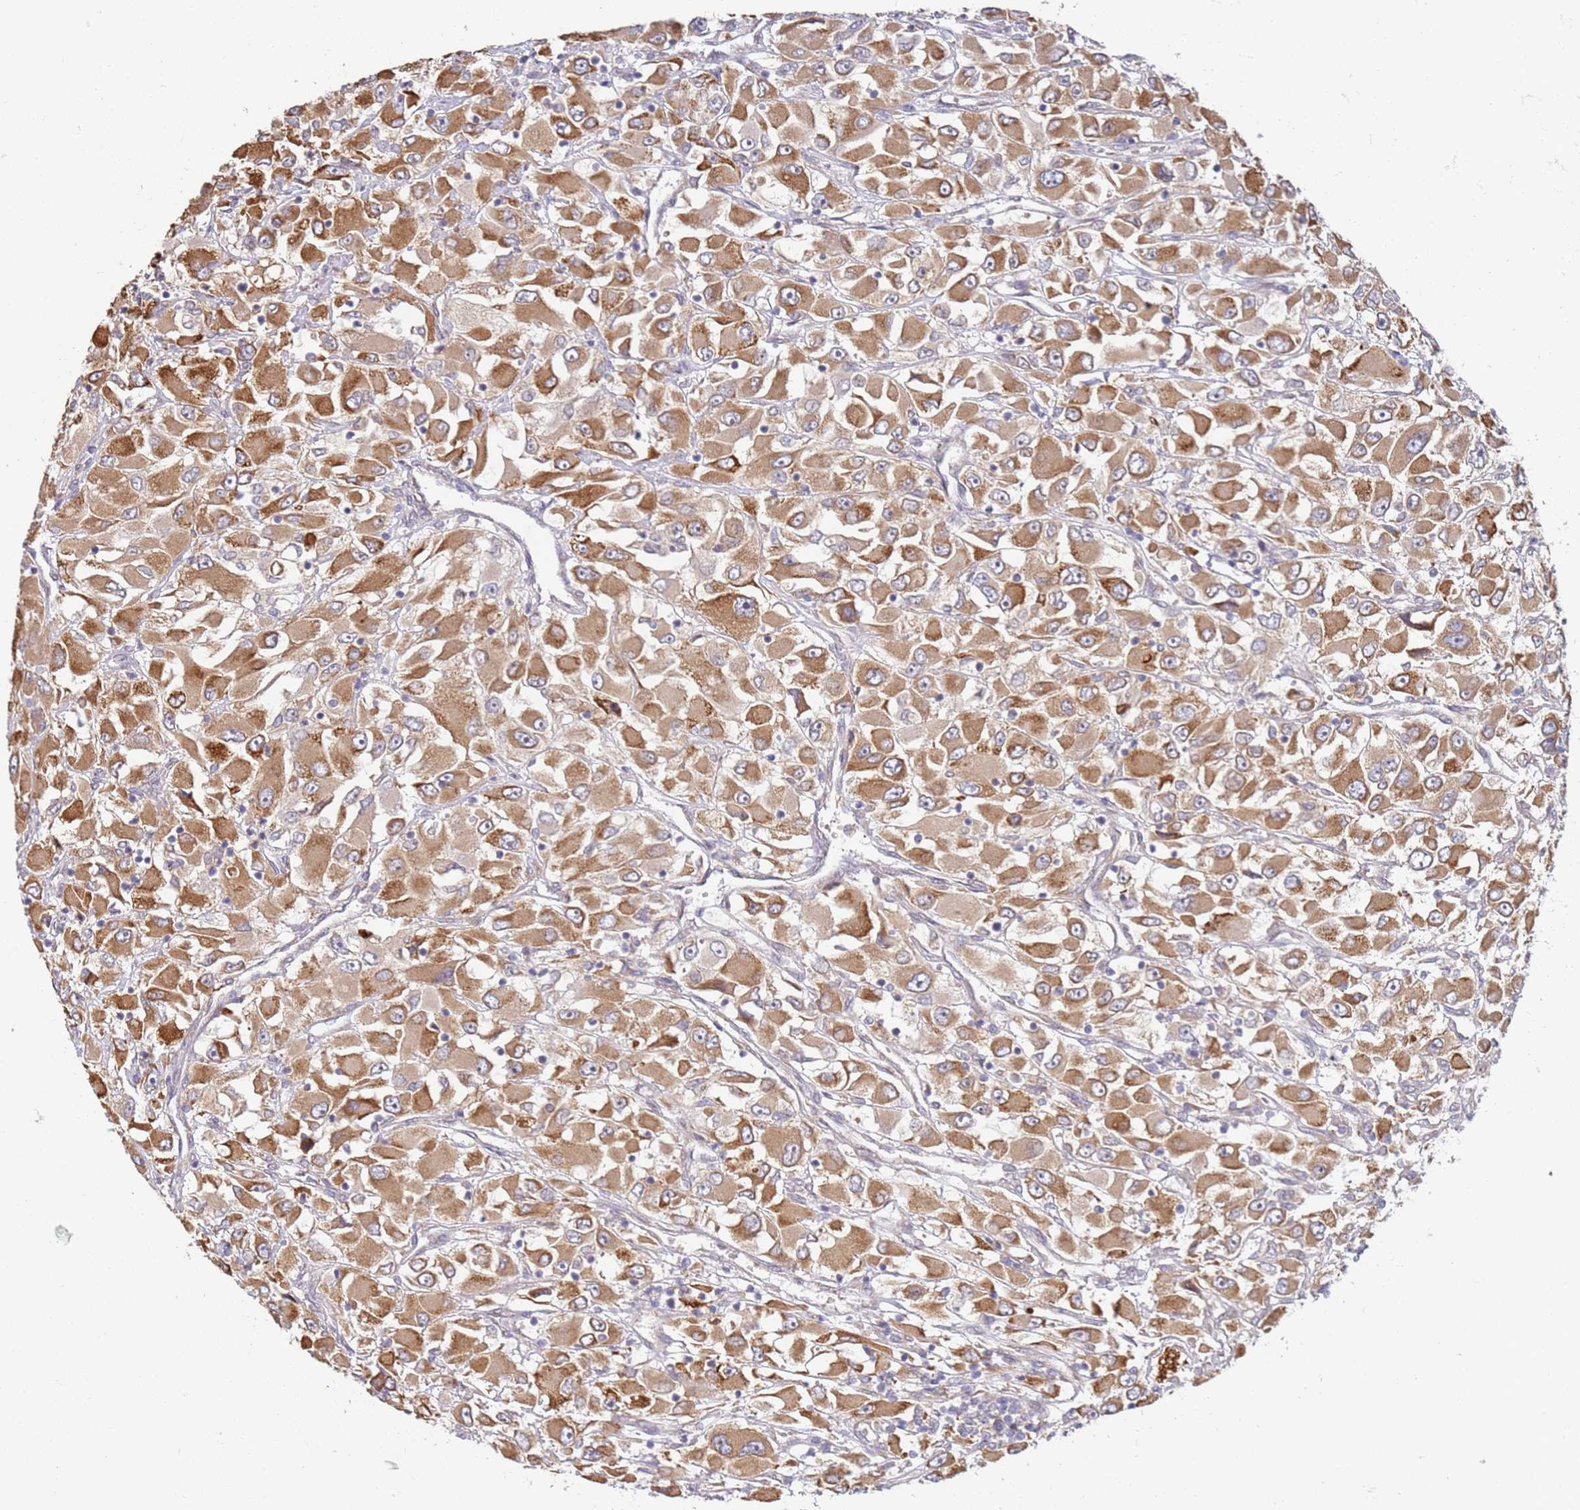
{"staining": {"intensity": "moderate", "quantity": ">75%", "location": "cytoplasmic/membranous"}, "tissue": "renal cancer", "cell_type": "Tumor cells", "image_type": "cancer", "snomed": [{"axis": "morphology", "description": "Adenocarcinoma, NOS"}, {"axis": "topography", "description": "Kidney"}], "caption": "Immunohistochemistry (IHC) photomicrograph of renal adenocarcinoma stained for a protein (brown), which shows medium levels of moderate cytoplasmic/membranous positivity in about >75% of tumor cells.", "gene": "VRK2", "patient": {"sex": "female", "age": 52}}